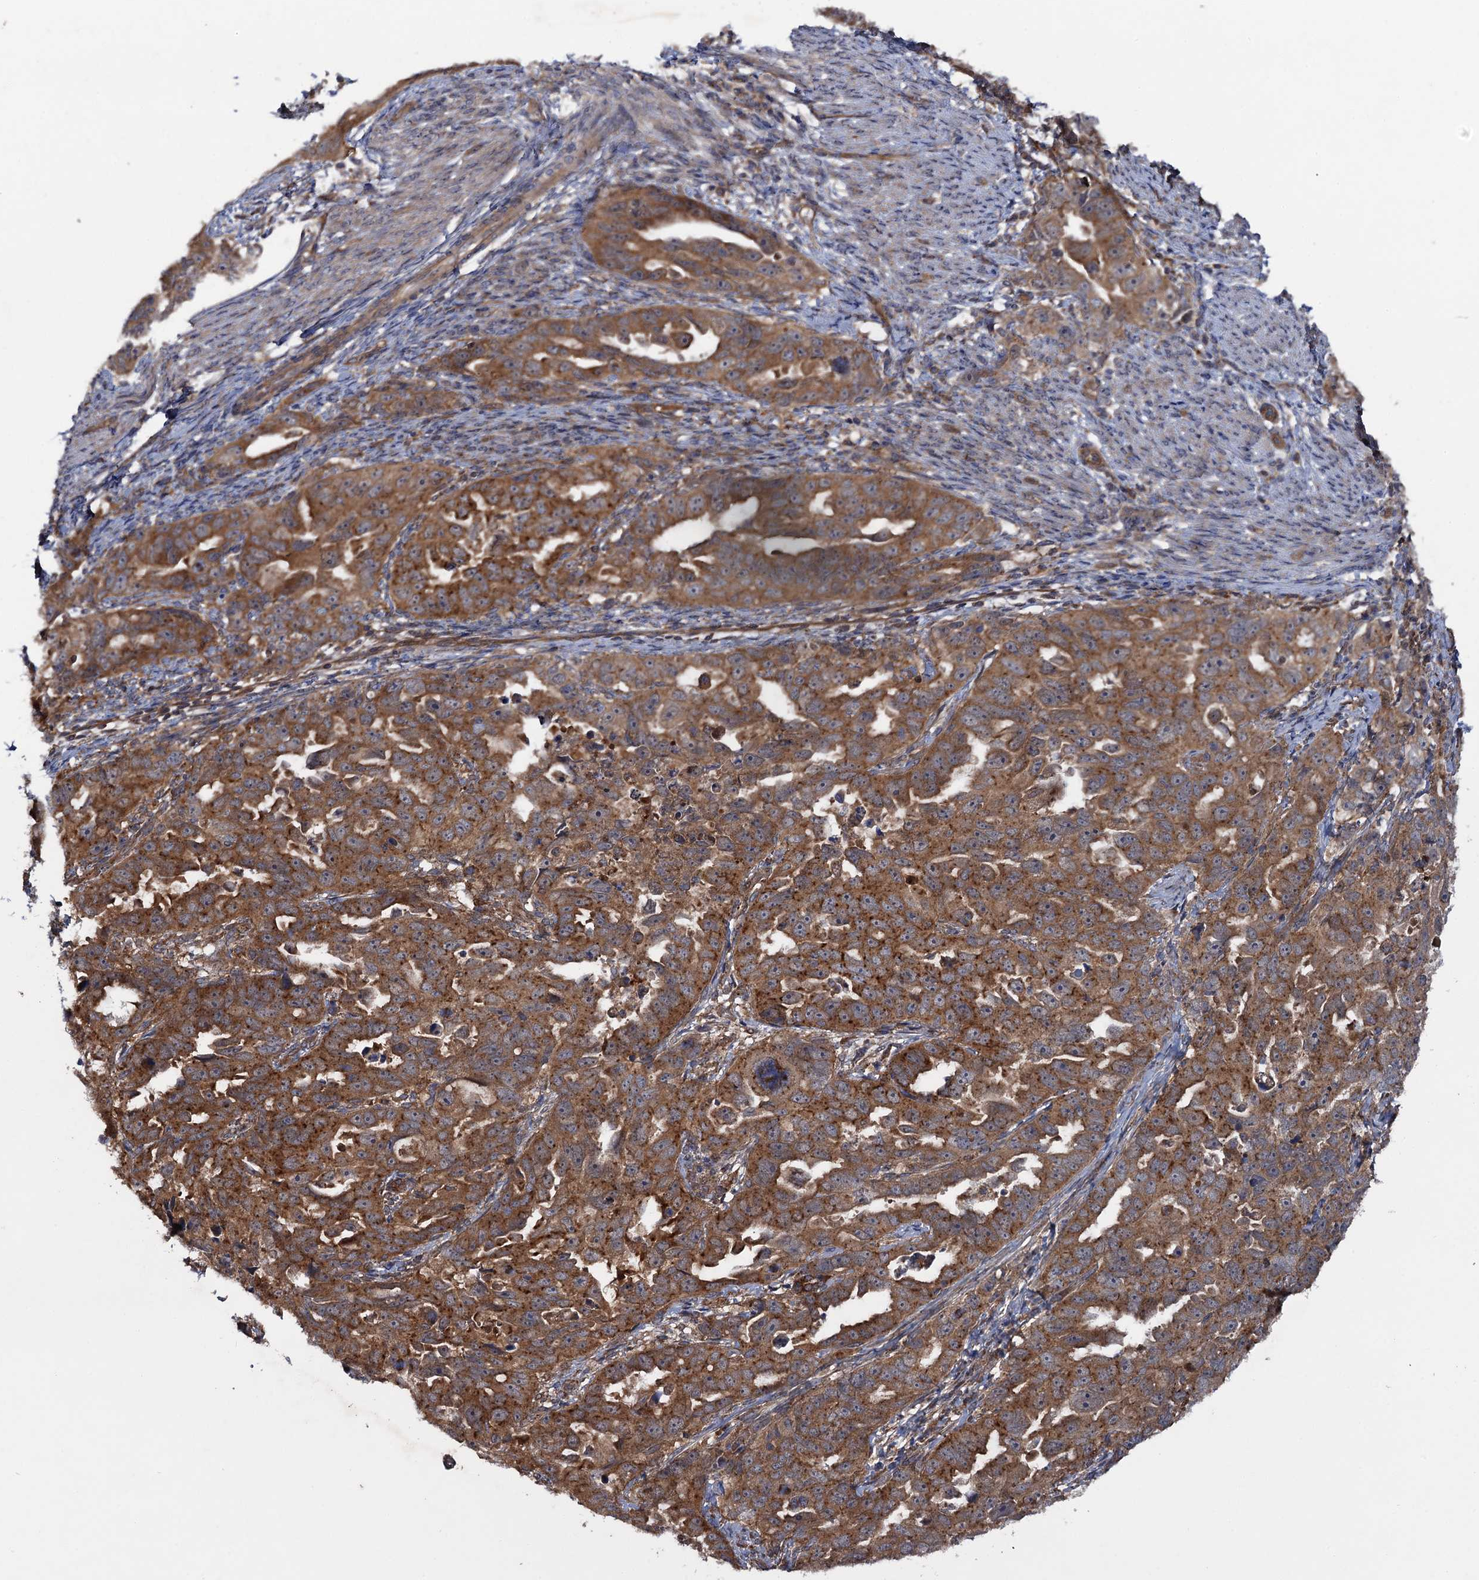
{"staining": {"intensity": "moderate", "quantity": ">75%", "location": "cytoplasmic/membranous"}, "tissue": "endometrial cancer", "cell_type": "Tumor cells", "image_type": "cancer", "snomed": [{"axis": "morphology", "description": "Adenocarcinoma, NOS"}, {"axis": "topography", "description": "Endometrium"}], "caption": "An image showing moderate cytoplasmic/membranous expression in approximately >75% of tumor cells in endometrial cancer (adenocarcinoma), as visualized by brown immunohistochemical staining.", "gene": "HAUS1", "patient": {"sex": "female", "age": 65}}